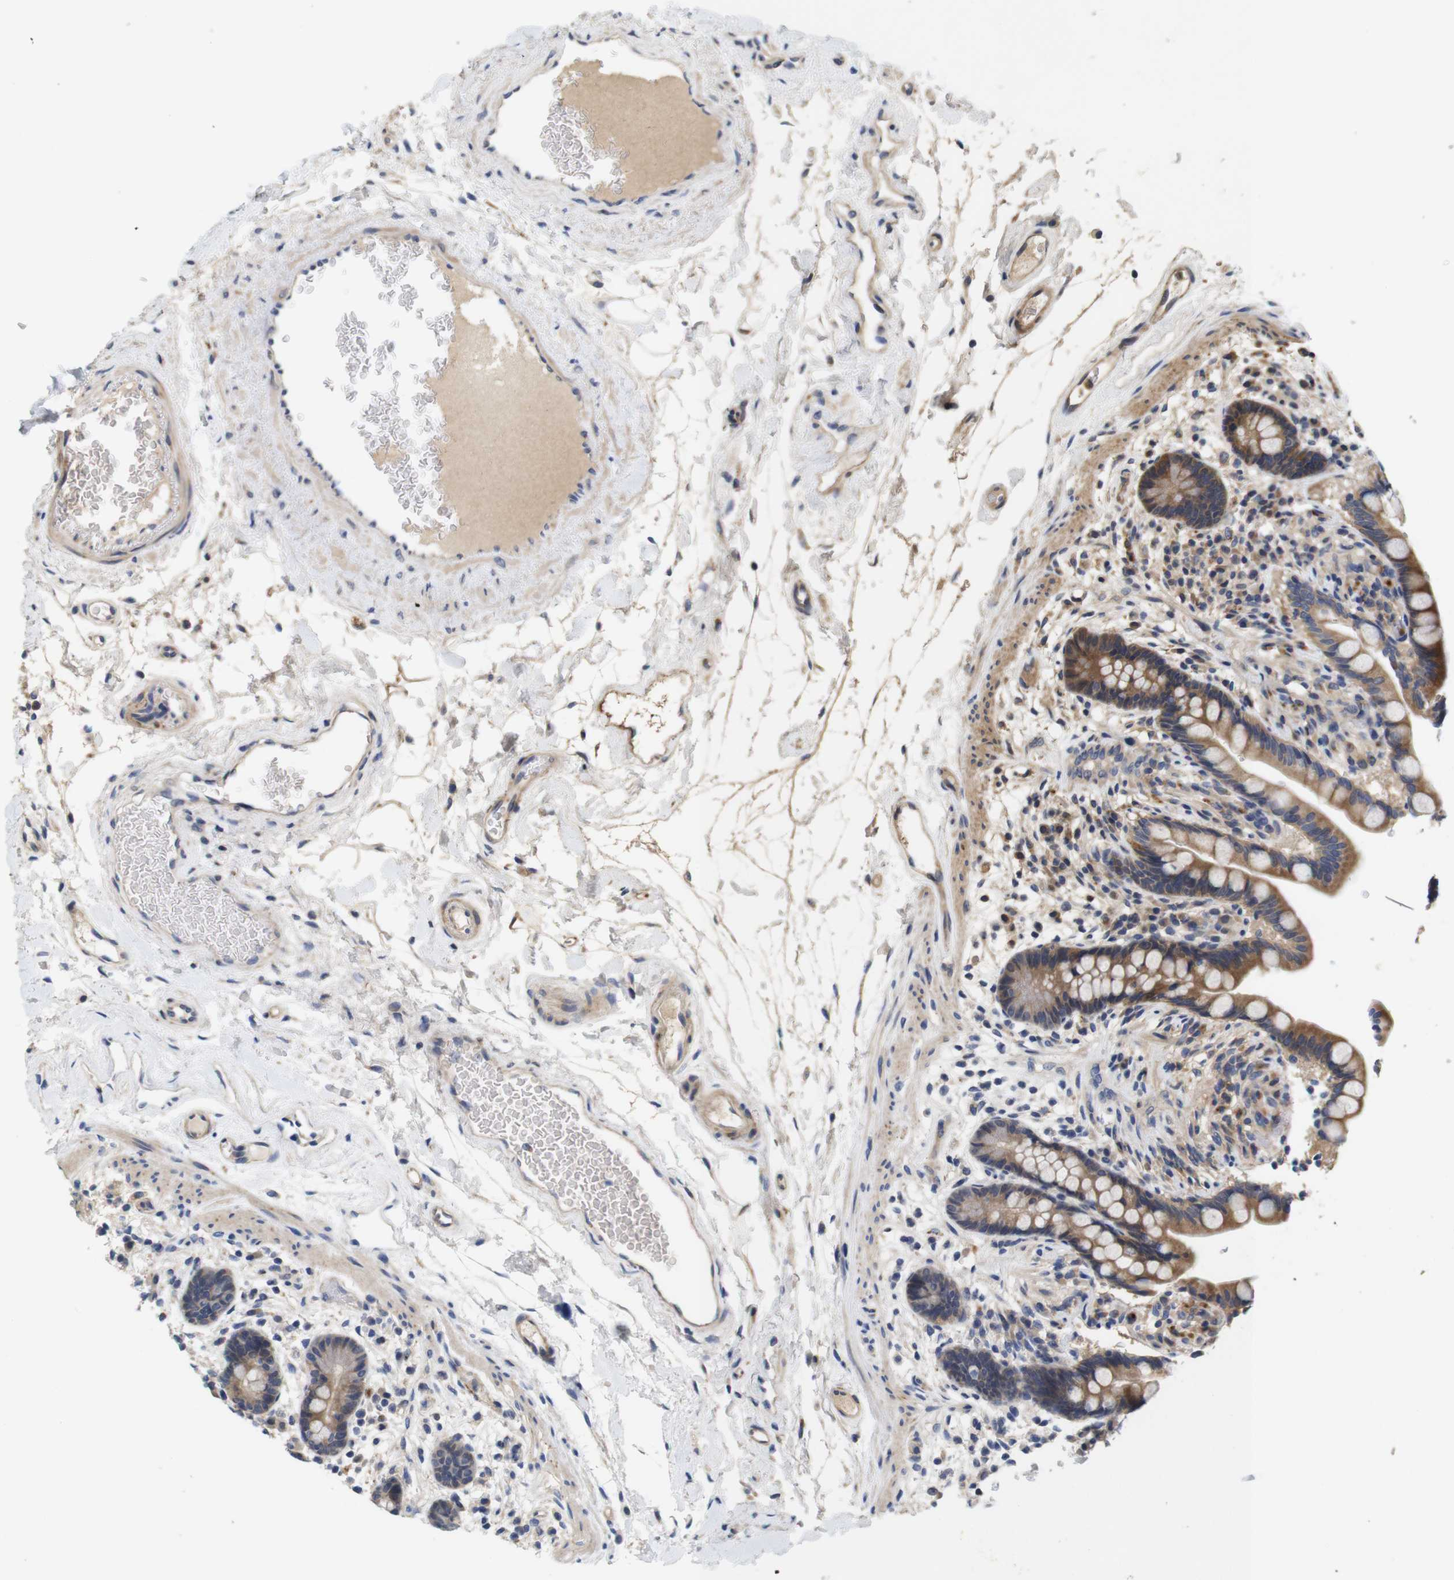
{"staining": {"intensity": "moderate", "quantity": ">75%", "location": "cytoplasmic/membranous"}, "tissue": "colon", "cell_type": "Endothelial cells", "image_type": "normal", "snomed": [{"axis": "morphology", "description": "Normal tissue, NOS"}, {"axis": "topography", "description": "Colon"}], "caption": "Immunohistochemistry of unremarkable human colon reveals medium levels of moderate cytoplasmic/membranous expression in approximately >75% of endothelial cells.", "gene": "SPRY3", "patient": {"sex": "male", "age": 73}}